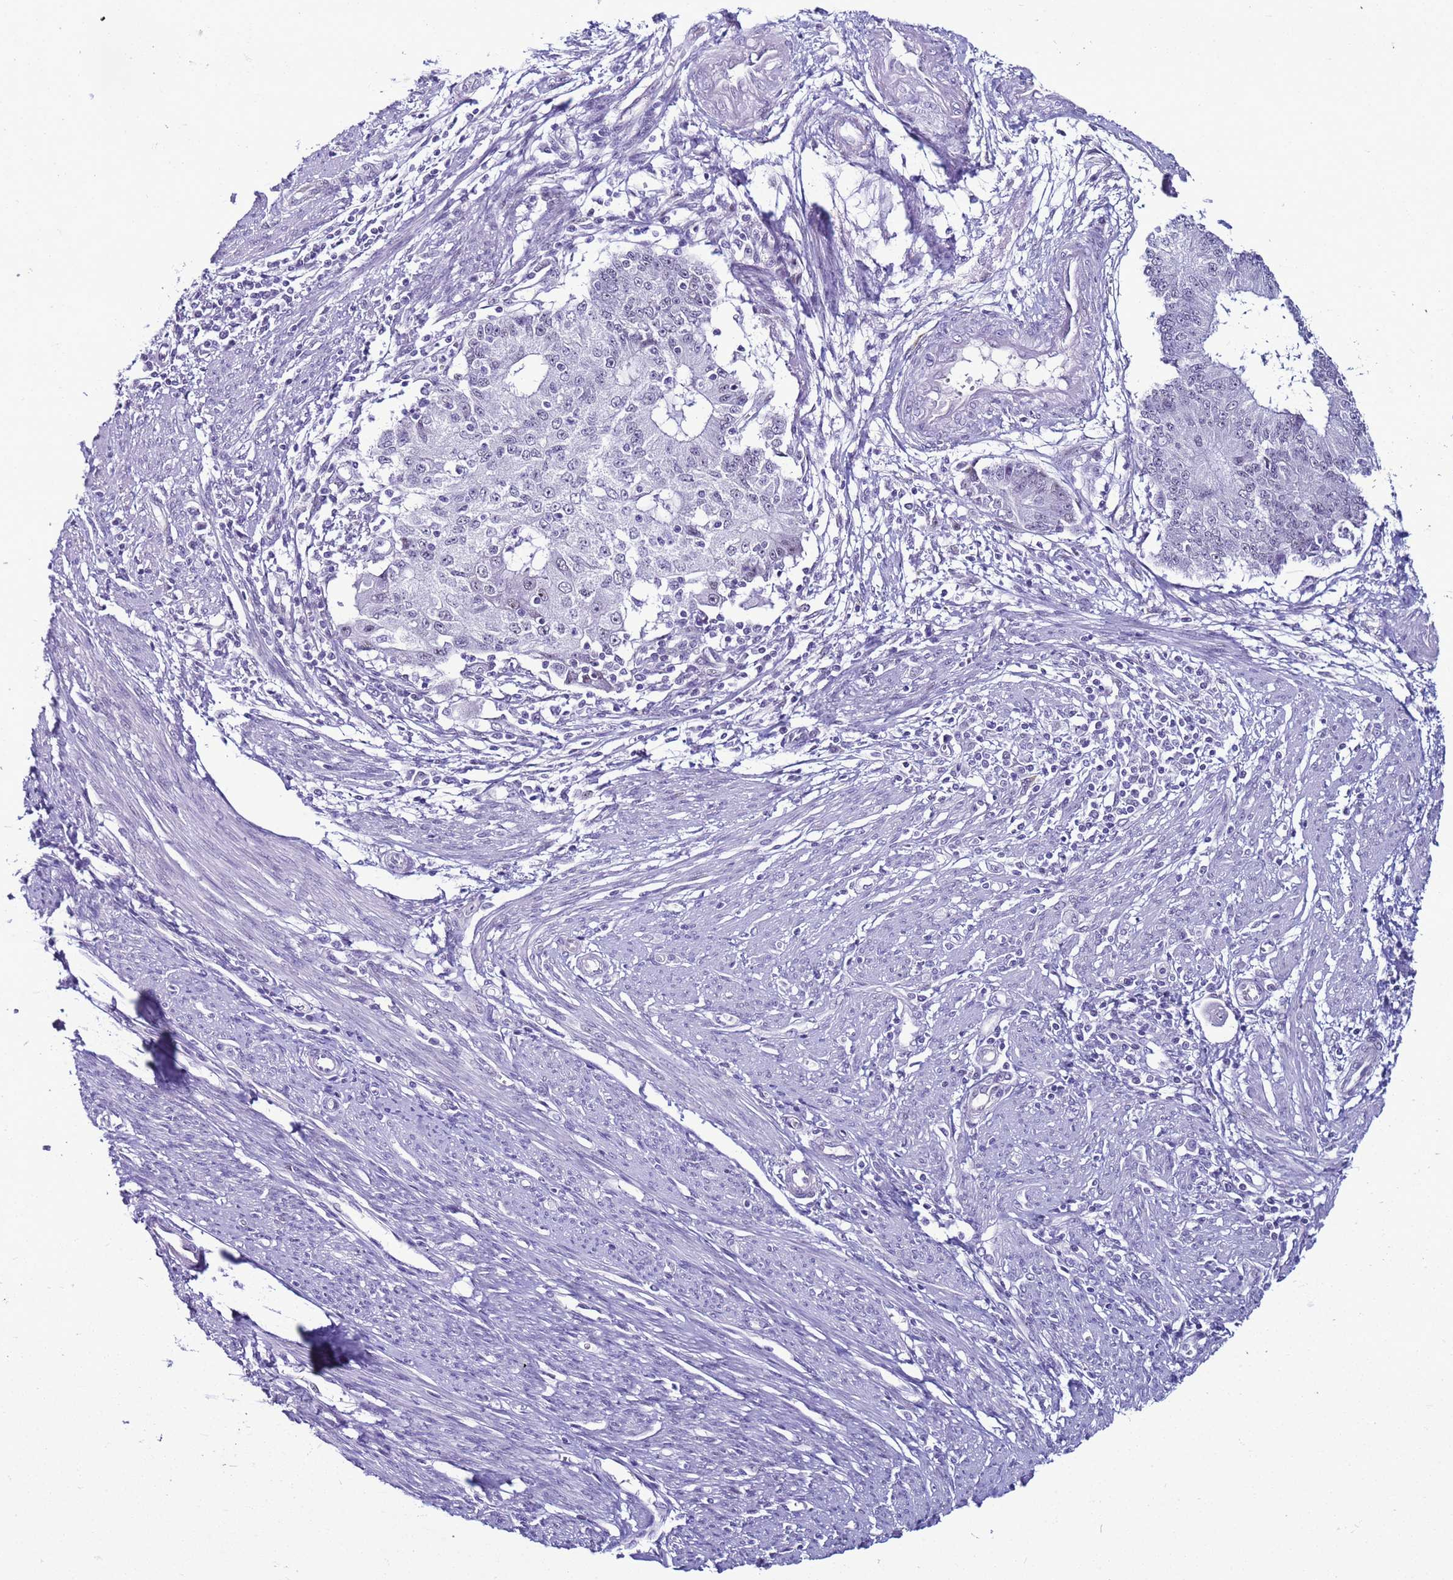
{"staining": {"intensity": "negative", "quantity": "none", "location": "none"}, "tissue": "endometrial cancer", "cell_type": "Tumor cells", "image_type": "cancer", "snomed": [{"axis": "morphology", "description": "Adenocarcinoma, NOS"}, {"axis": "topography", "description": "Endometrium"}], "caption": "IHC of adenocarcinoma (endometrial) displays no positivity in tumor cells.", "gene": "LRRC10B", "patient": {"sex": "female", "age": 56}}